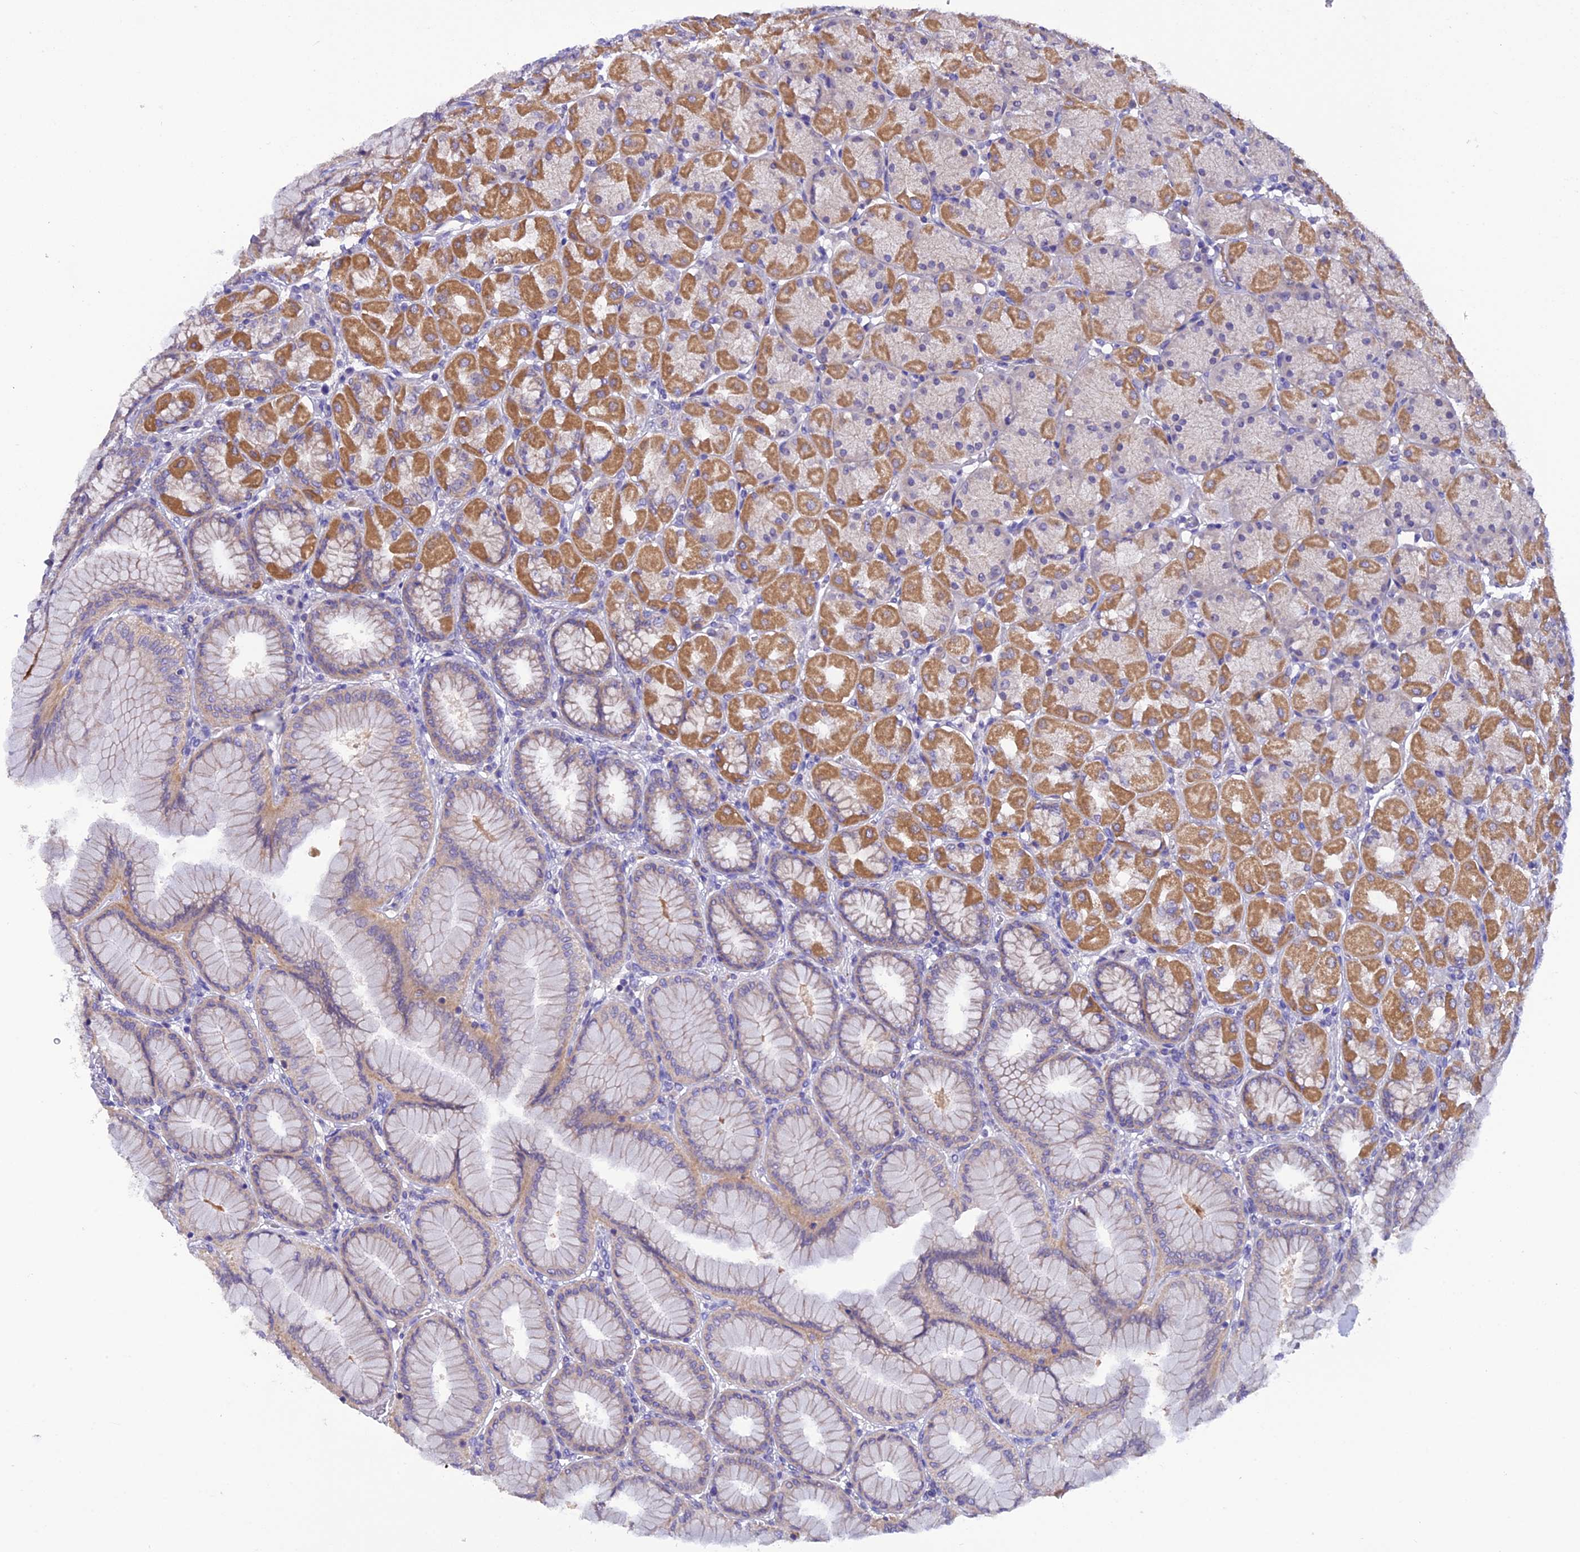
{"staining": {"intensity": "moderate", "quantity": "25%-75%", "location": "cytoplasmic/membranous"}, "tissue": "stomach", "cell_type": "Glandular cells", "image_type": "normal", "snomed": [{"axis": "morphology", "description": "Normal tissue, NOS"}, {"axis": "topography", "description": "Stomach, upper"}], "caption": "A histopathology image of human stomach stained for a protein demonstrates moderate cytoplasmic/membranous brown staining in glandular cells. The staining is performed using DAB (3,3'-diaminobenzidine) brown chromogen to label protein expression. The nuclei are counter-stained blue using hematoxylin.", "gene": "PZP", "patient": {"sex": "female", "age": 56}}